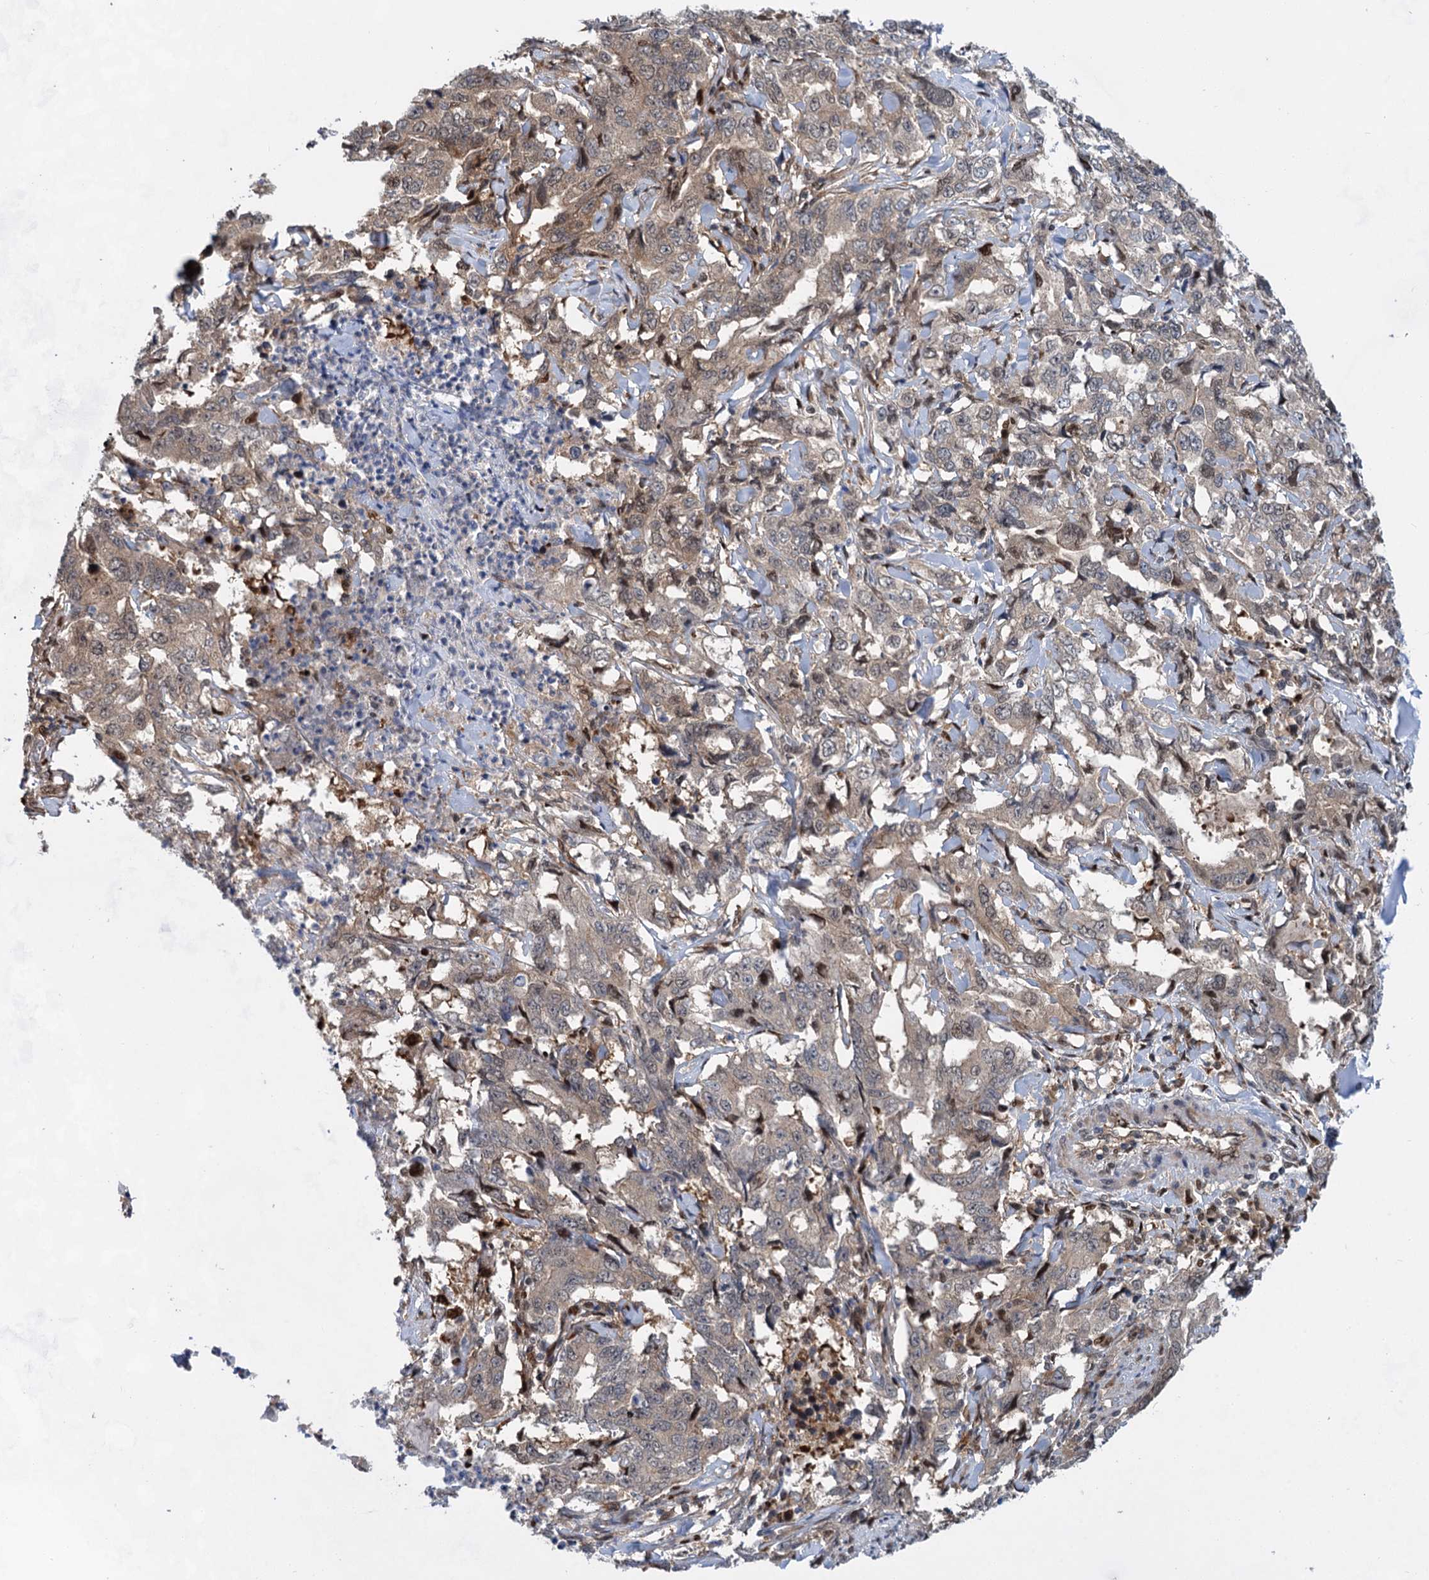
{"staining": {"intensity": "weak", "quantity": "25%-75%", "location": "cytoplasmic/membranous"}, "tissue": "lung cancer", "cell_type": "Tumor cells", "image_type": "cancer", "snomed": [{"axis": "morphology", "description": "Adenocarcinoma, NOS"}, {"axis": "topography", "description": "Lung"}], "caption": "Lung adenocarcinoma was stained to show a protein in brown. There is low levels of weak cytoplasmic/membranous expression in about 25%-75% of tumor cells.", "gene": "GPBP1", "patient": {"sex": "female", "age": 51}}